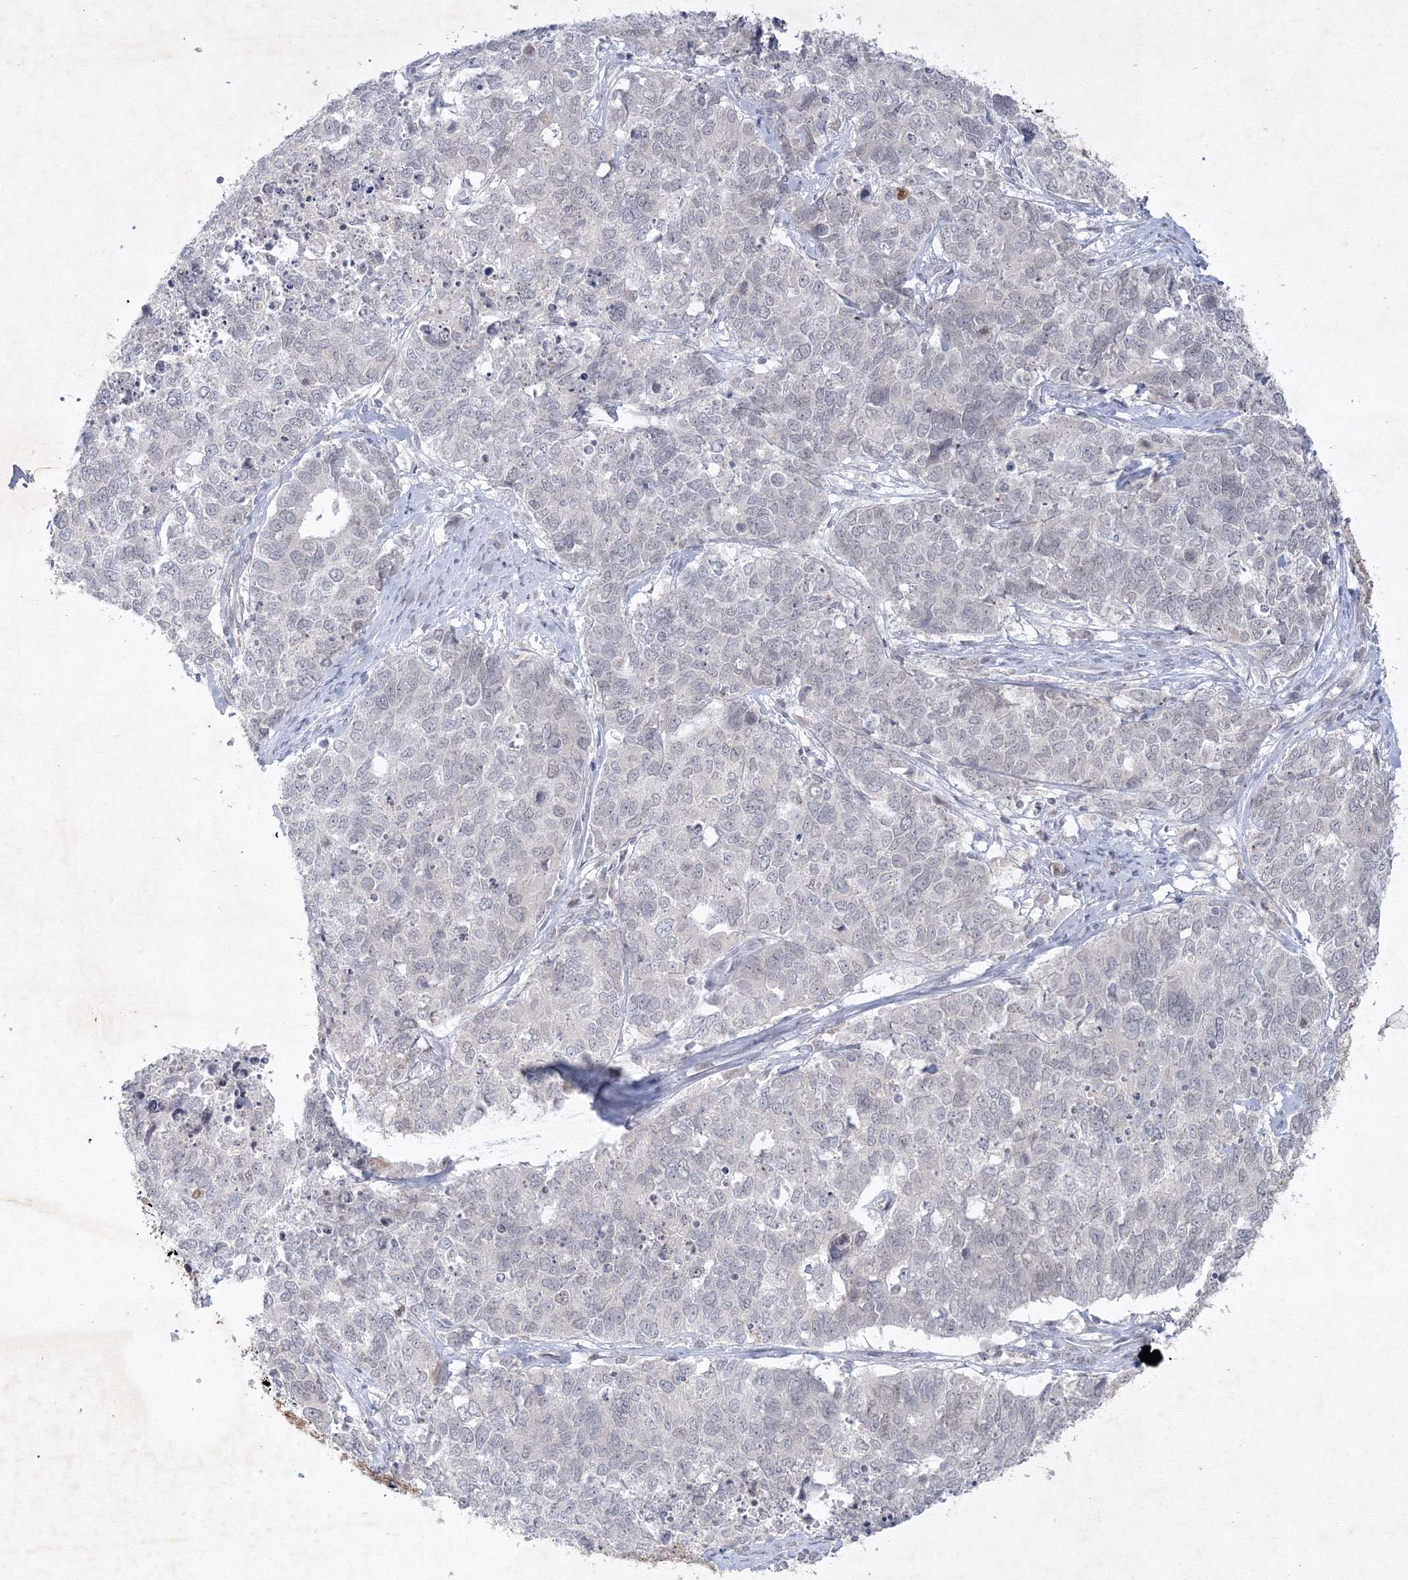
{"staining": {"intensity": "negative", "quantity": "none", "location": "none"}, "tissue": "cervical cancer", "cell_type": "Tumor cells", "image_type": "cancer", "snomed": [{"axis": "morphology", "description": "Squamous cell carcinoma, NOS"}, {"axis": "topography", "description": "Cervix"}], "caption": "Immunohistochemistry of cervical squamous cell carcinoma exhibits no positivity in tumor cells.", "gene": "NXPE3", "patient": {"sex": "female", "age": 63}}